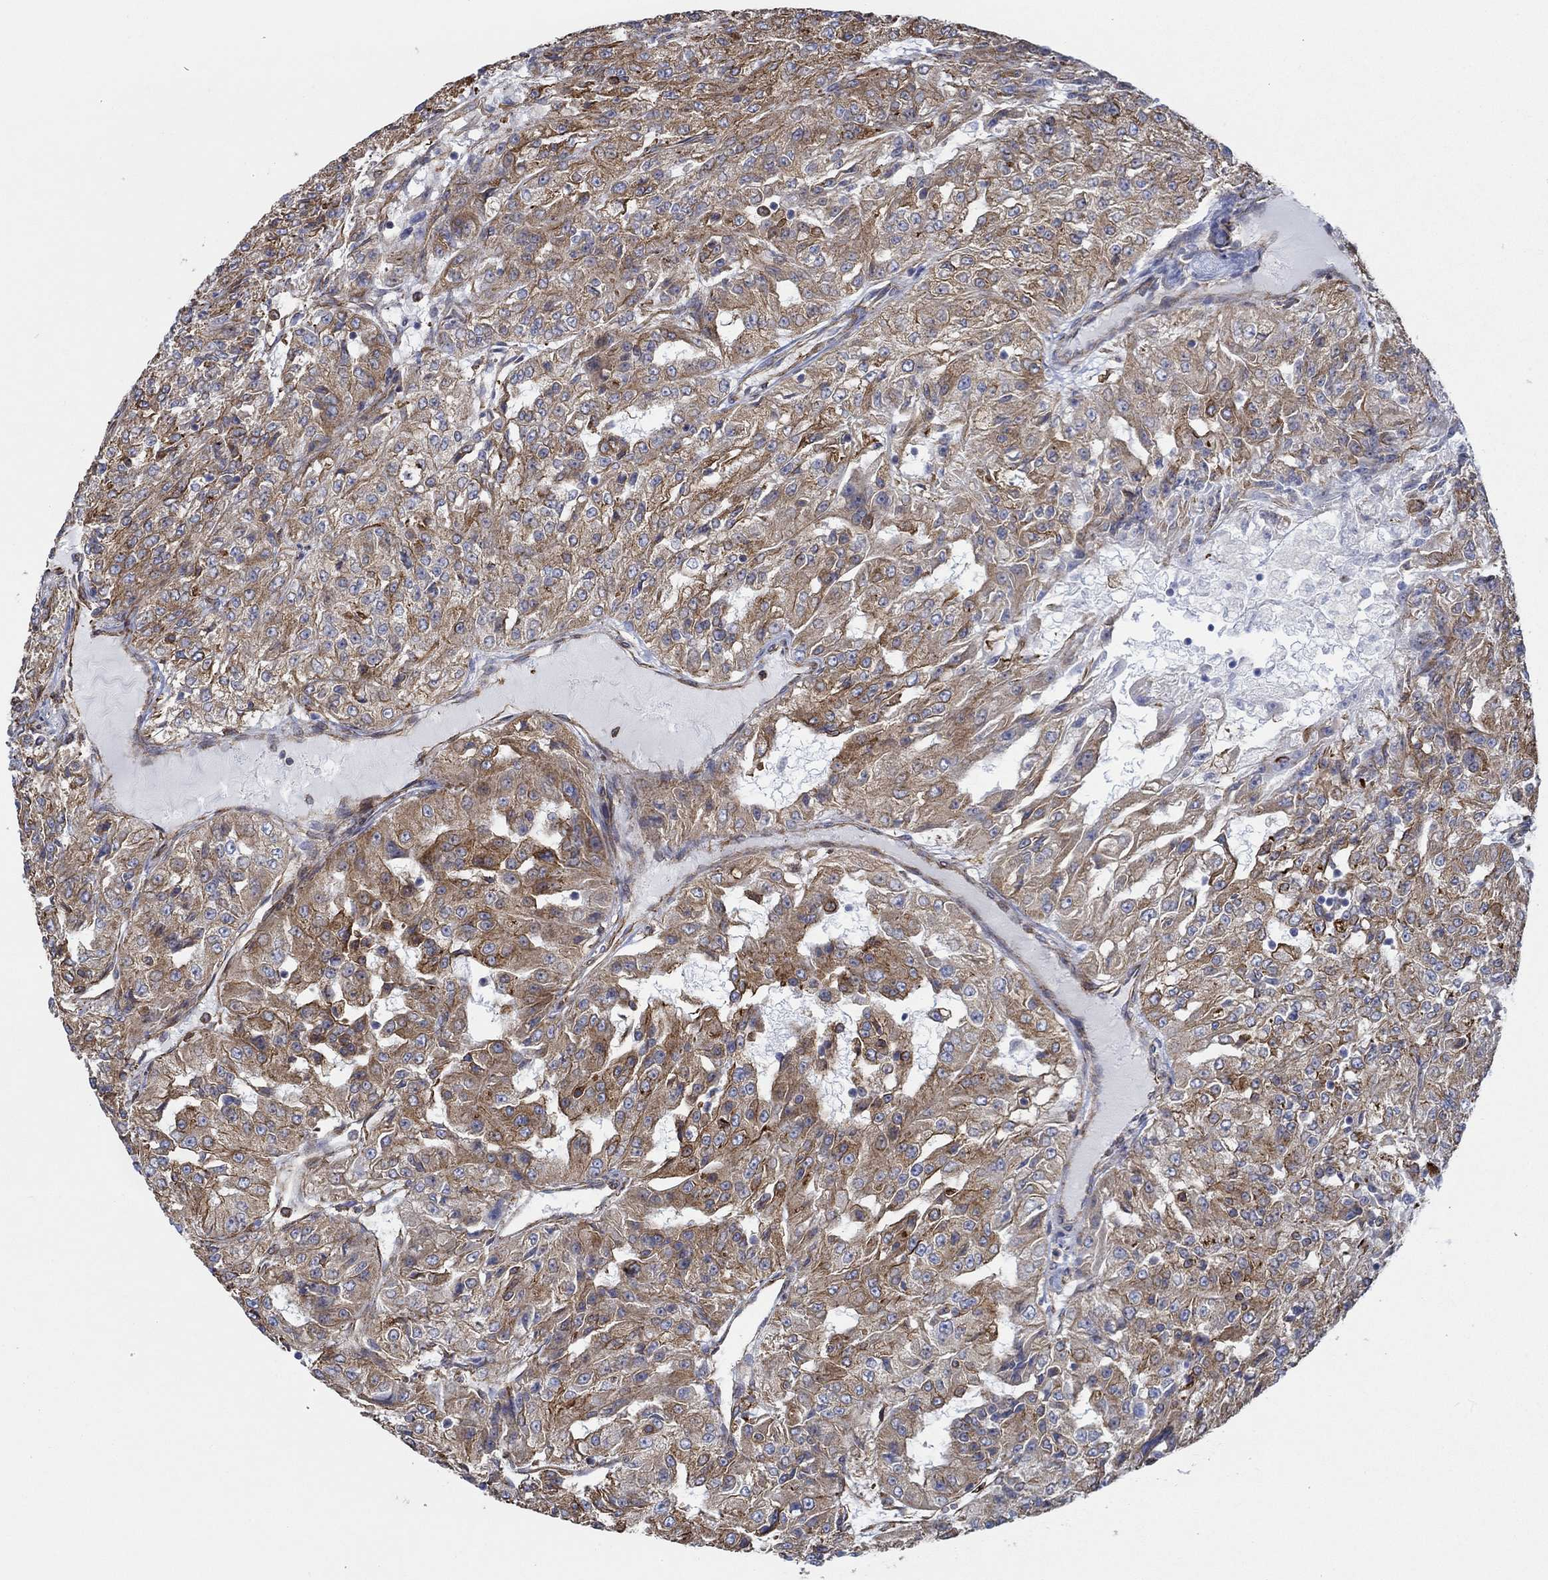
{"staining": {"intensity": "strong", "quantity": "<25%", "location": "cytoplasmic/membranous"}, "tissue": "renal cancer", "cell_type": "Tumor cells", "image_type": "cancer", "snomed": [{"axis": "morphology", "description": "Adenocarcinoma, NOS"}, {"axis": "topography", "description": "Kidney"}], "caption": "A brown stain labels strong cytoplasmic/membranous positivity of a protein in adenocarcinoma (renal) tumor cells.", "gene": "STC2", "patient": {"sex": "female", "age": 63}}